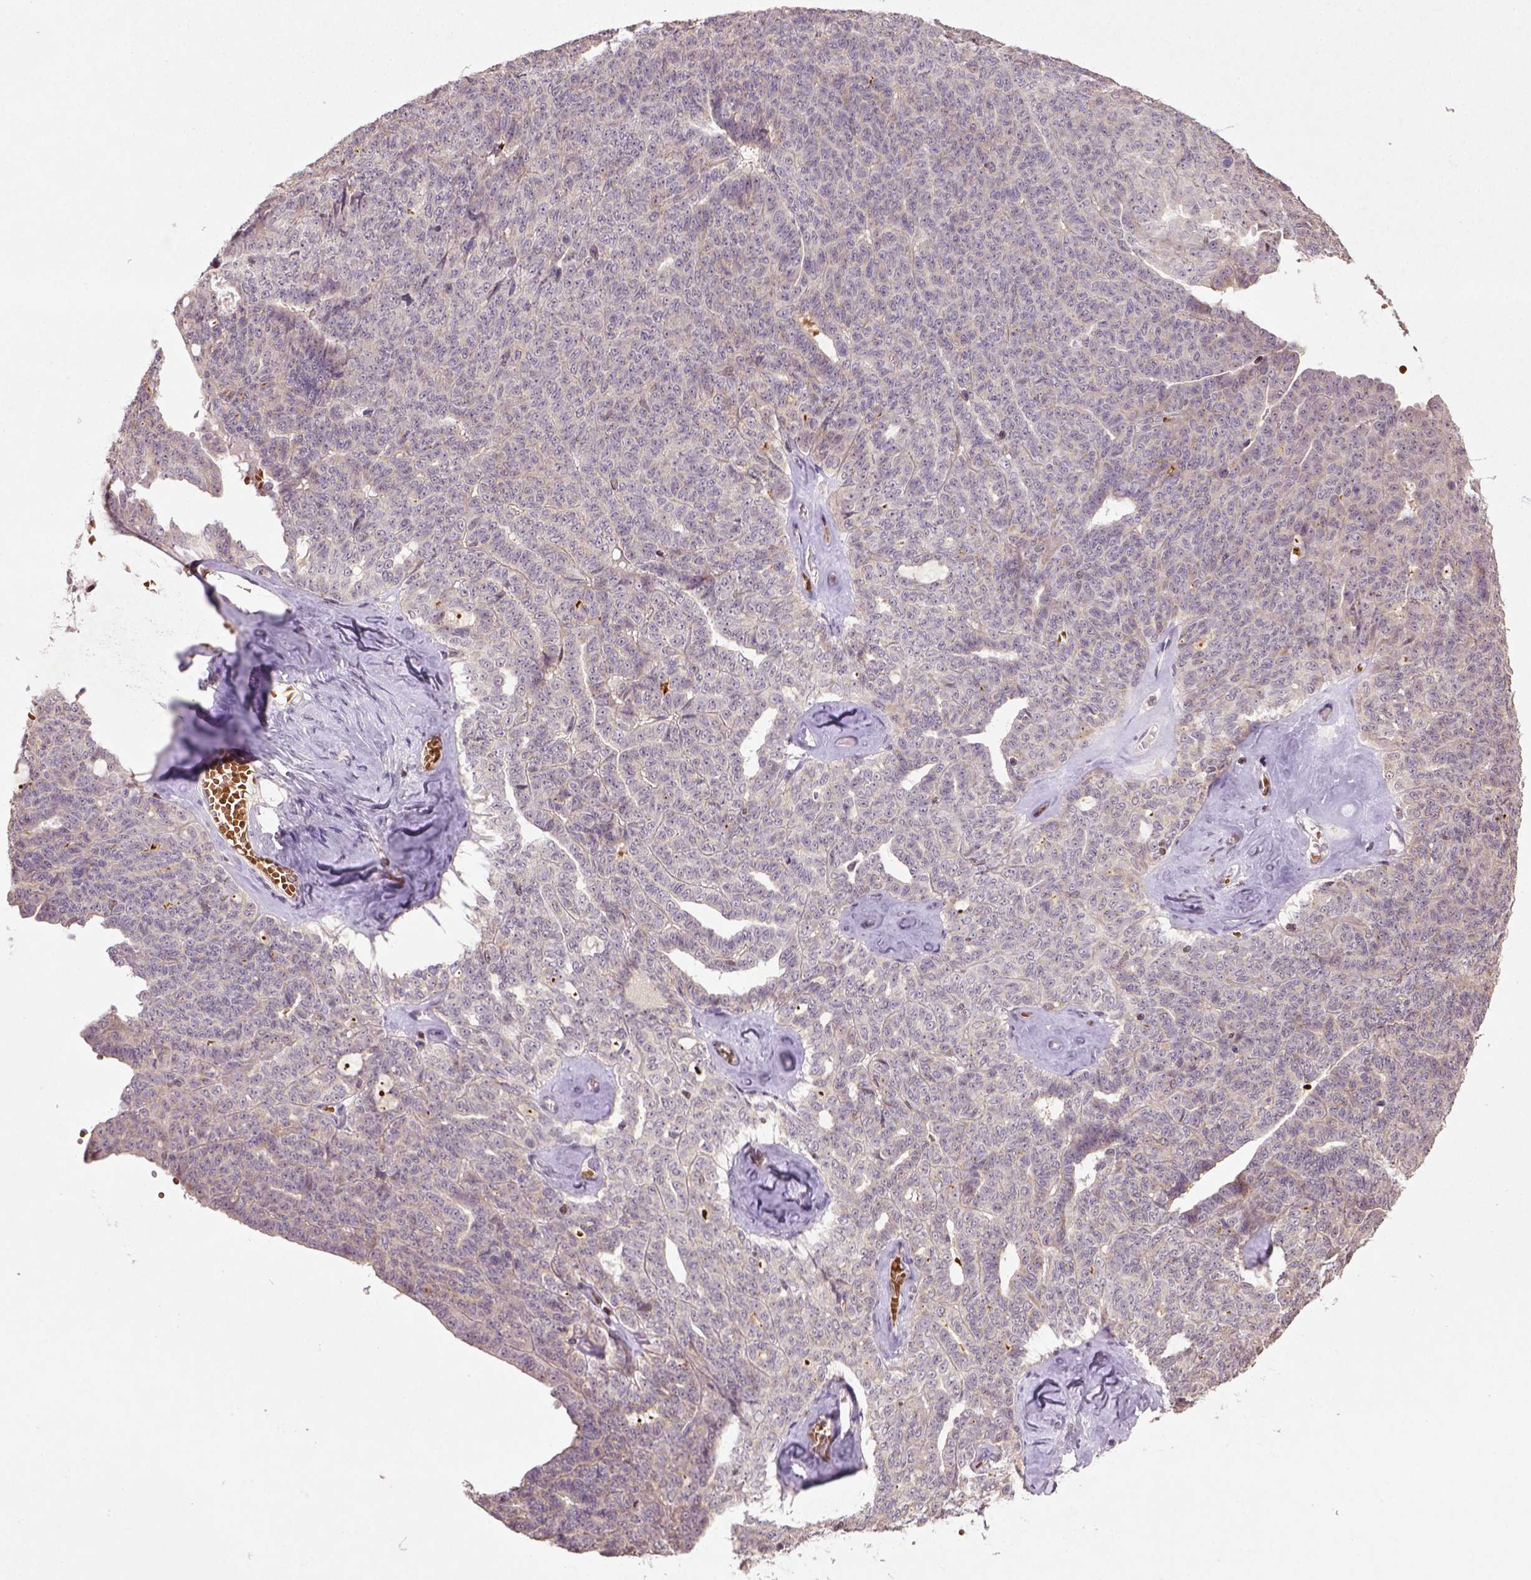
{"staining": {"intensity": "weak", "quantity": ">75%", "location": "cytoplasmic/membranous"}, "tissue": "ovarian cancer", "cell_type": "Tumor cells", "image_type": "cancer", "snomed": [{"axis": "morphology", "description": "Cystadenocarcinoma, serous, NOS"}, {"axis": "topography", "description": "Ovary"}], "caption": "Brown immunohistochemical staining in human serous cystadenocarcinoma (ovarian) reveals weak cytoplasmic/membranous positivity in about >75% of tumor cells. Nuclei are stained in blue.", "gene": "NUDT3", "patient": {"sex": "female", "age": 71}}